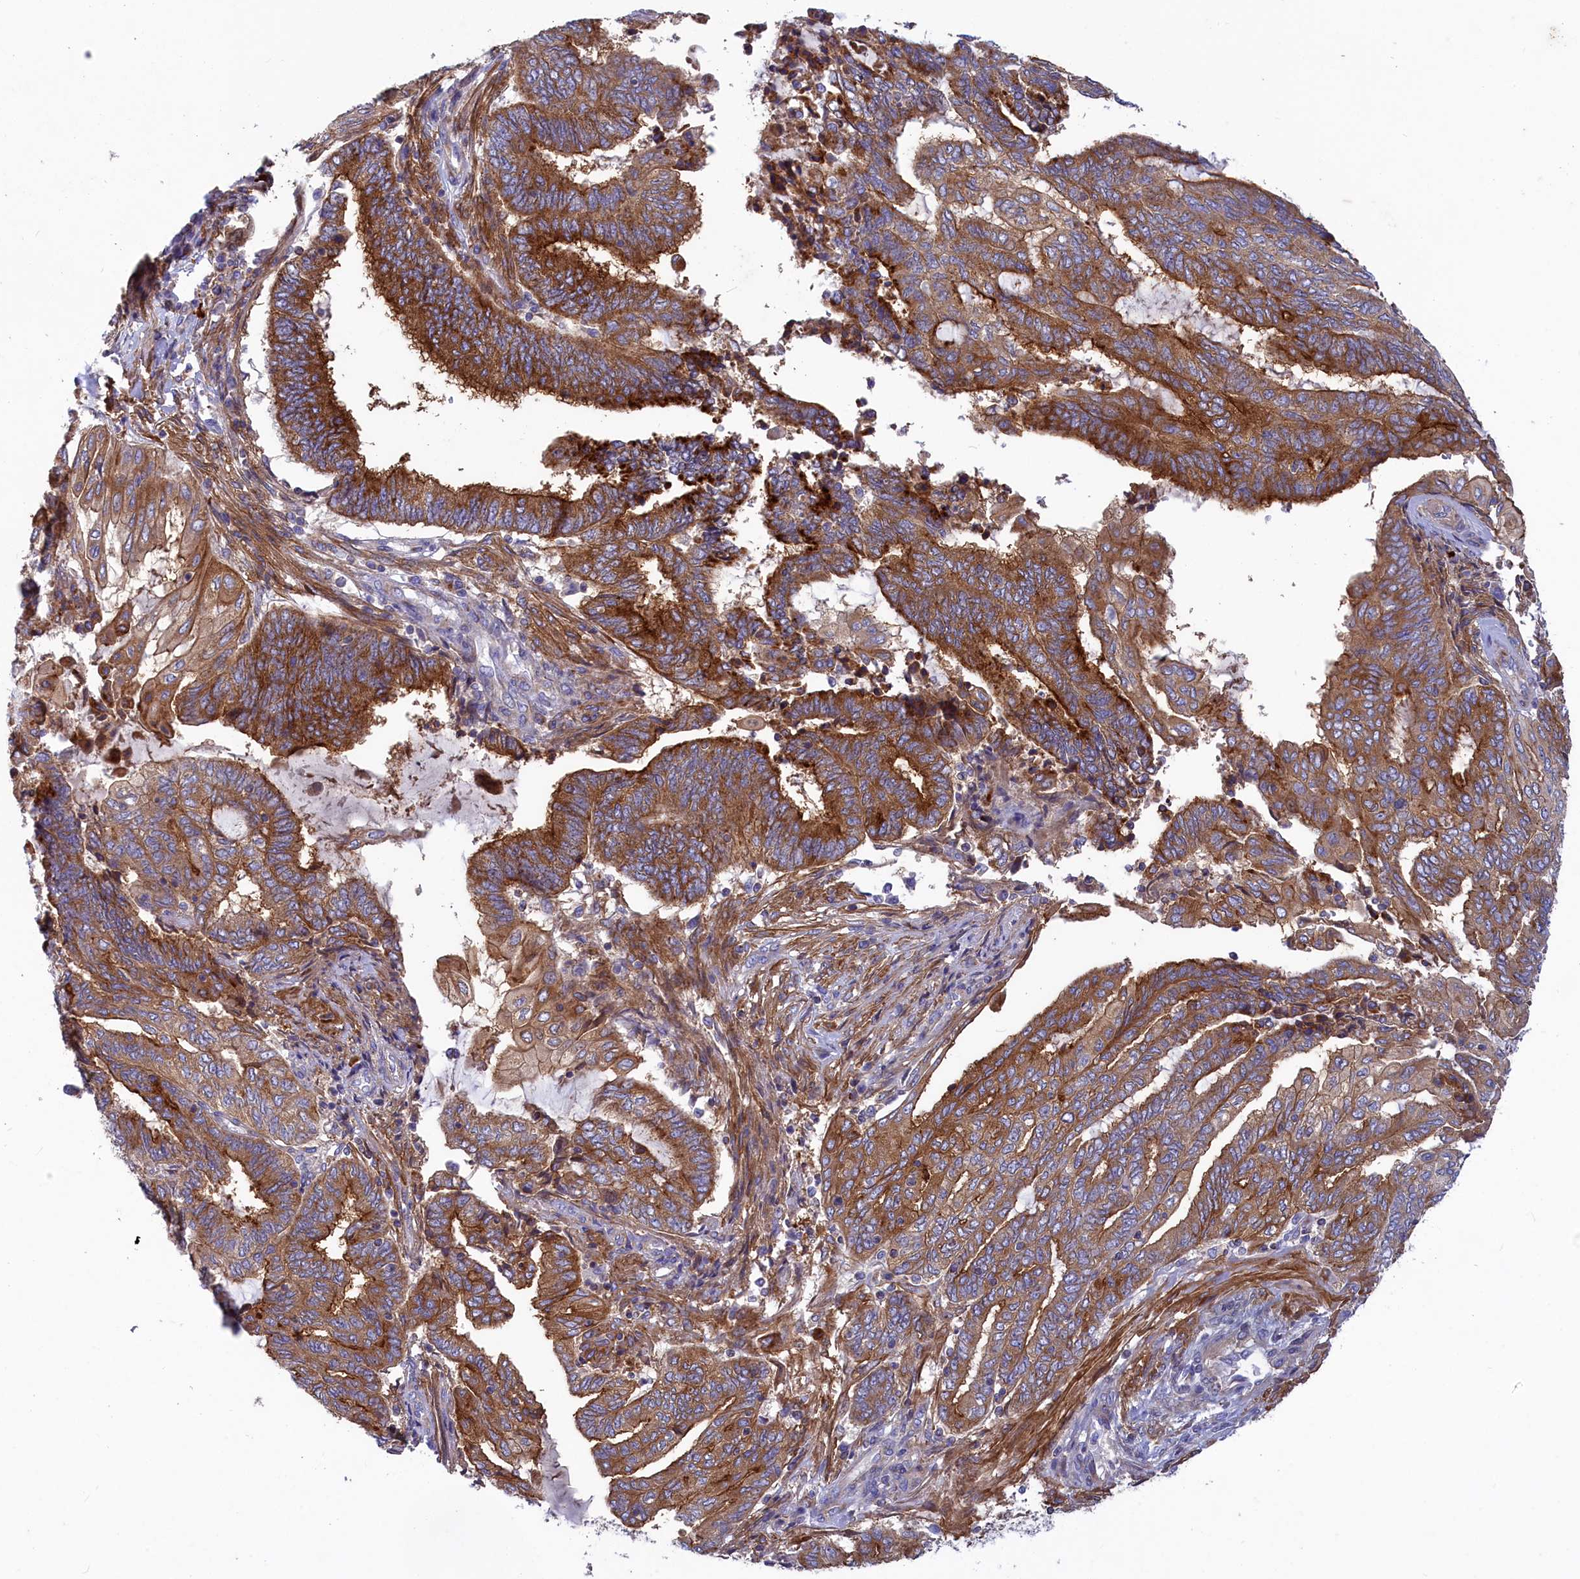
{"staining": {"intensity": "strong", "quantity": ">75%", "location": "cytoplasmic/membranous"}, "tissue": "endometrial cancer", "cell_type": "Tumor cells", "image_type": "cancer", "snomed": [{"axis": "morphology", "description": "Adenocarcinoma, NOS"}, {"axis": "topography", "description": "Uterus"}, {"axis": "topography", "description": "Endometrium"}], "caption": "Immunohistochemical staining of human endometrial cancer shows high levels of strong cytoplasmic/membranous protein staining in approximately >75% of tumor cells.", "gene": "SCAMP4", "patient": {"sex": "female", "age": 70}}